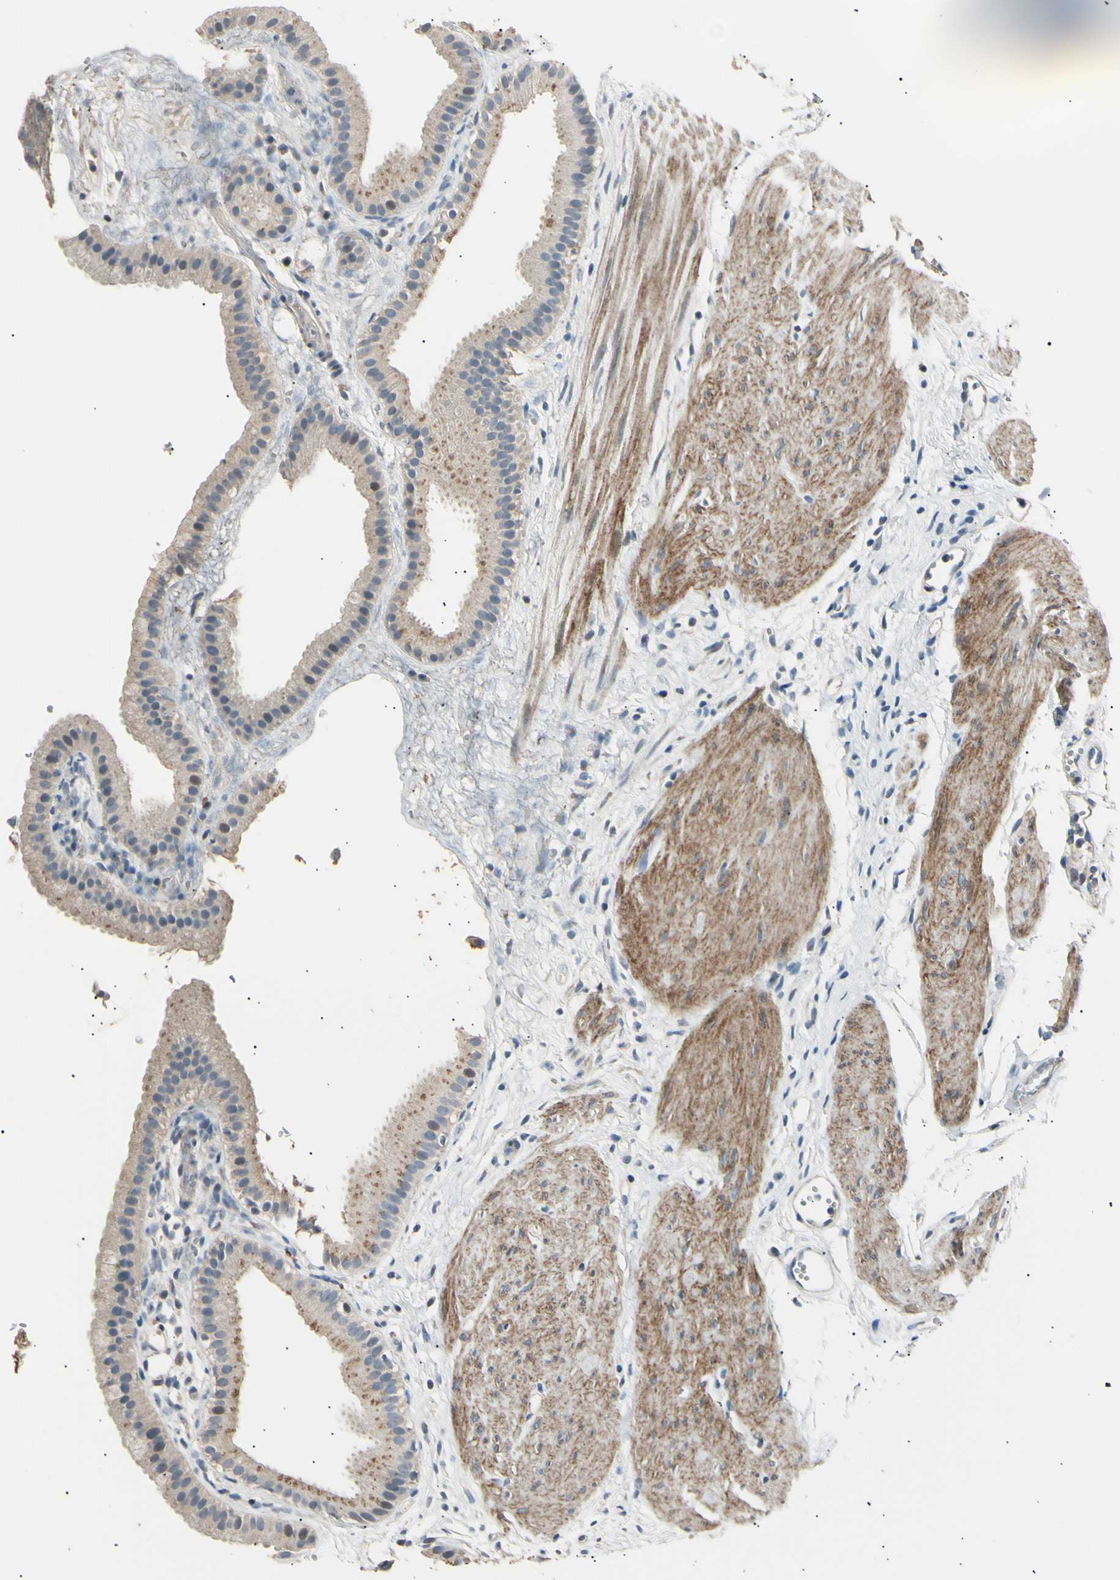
{"staining": {"intensity": "moderate", "quantity": "<25%", "location": "cytoplasmic/membranous"}, "tissue": "gallbladder", "cell_type": "Glandular cells", "image_type": "normal", "snomed": [{"axis": "morphology", "description": "Normal tissue, NOS"}, {"axis": "topography", "description": "Gallbladder"}], "caption": "High-power microscopy captured an immunohistochemistry (IHC) micrograph of benign gallbladder, revealing moderate cytoplasmic/membranous staining in approximately <25% of glandular cells. (IHC, brightfield microscopy, high magnification).", "gene": "LDLR", "patient": {"sex": "female", "age": 64}}